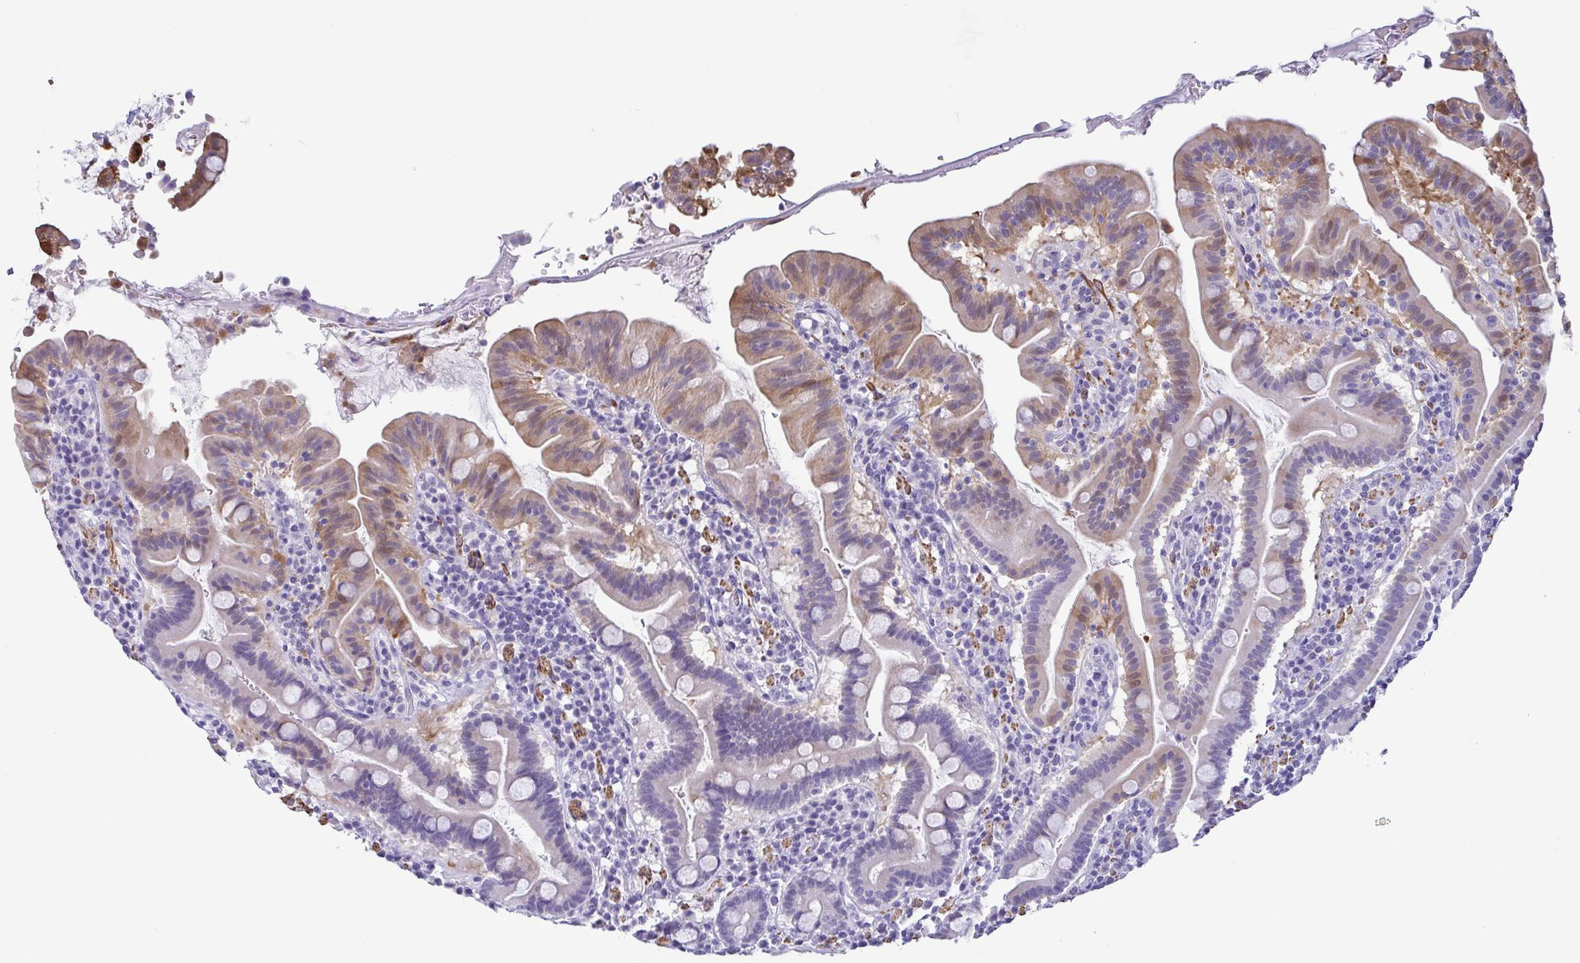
{"staining": {"intensity": "weak", "quantity": "25%-75%", "location": "cytoplasmic/membranous"}, "tissue": "small intestine", "cell_type": "Glandular cells", "image_type": "normal", "snomed": [{"axis": "morphology", "description": "Normal tissue, NOS"}, {"axis": "topography", "description": "Small intestine"}], "caption": "A photomicrograph of small intestine stained for a protein displays weak cytoplasmic/membranous brown staining in glandular cells.", "gene": "MYL7", "patient": {"sex": "male", "age": 26}}